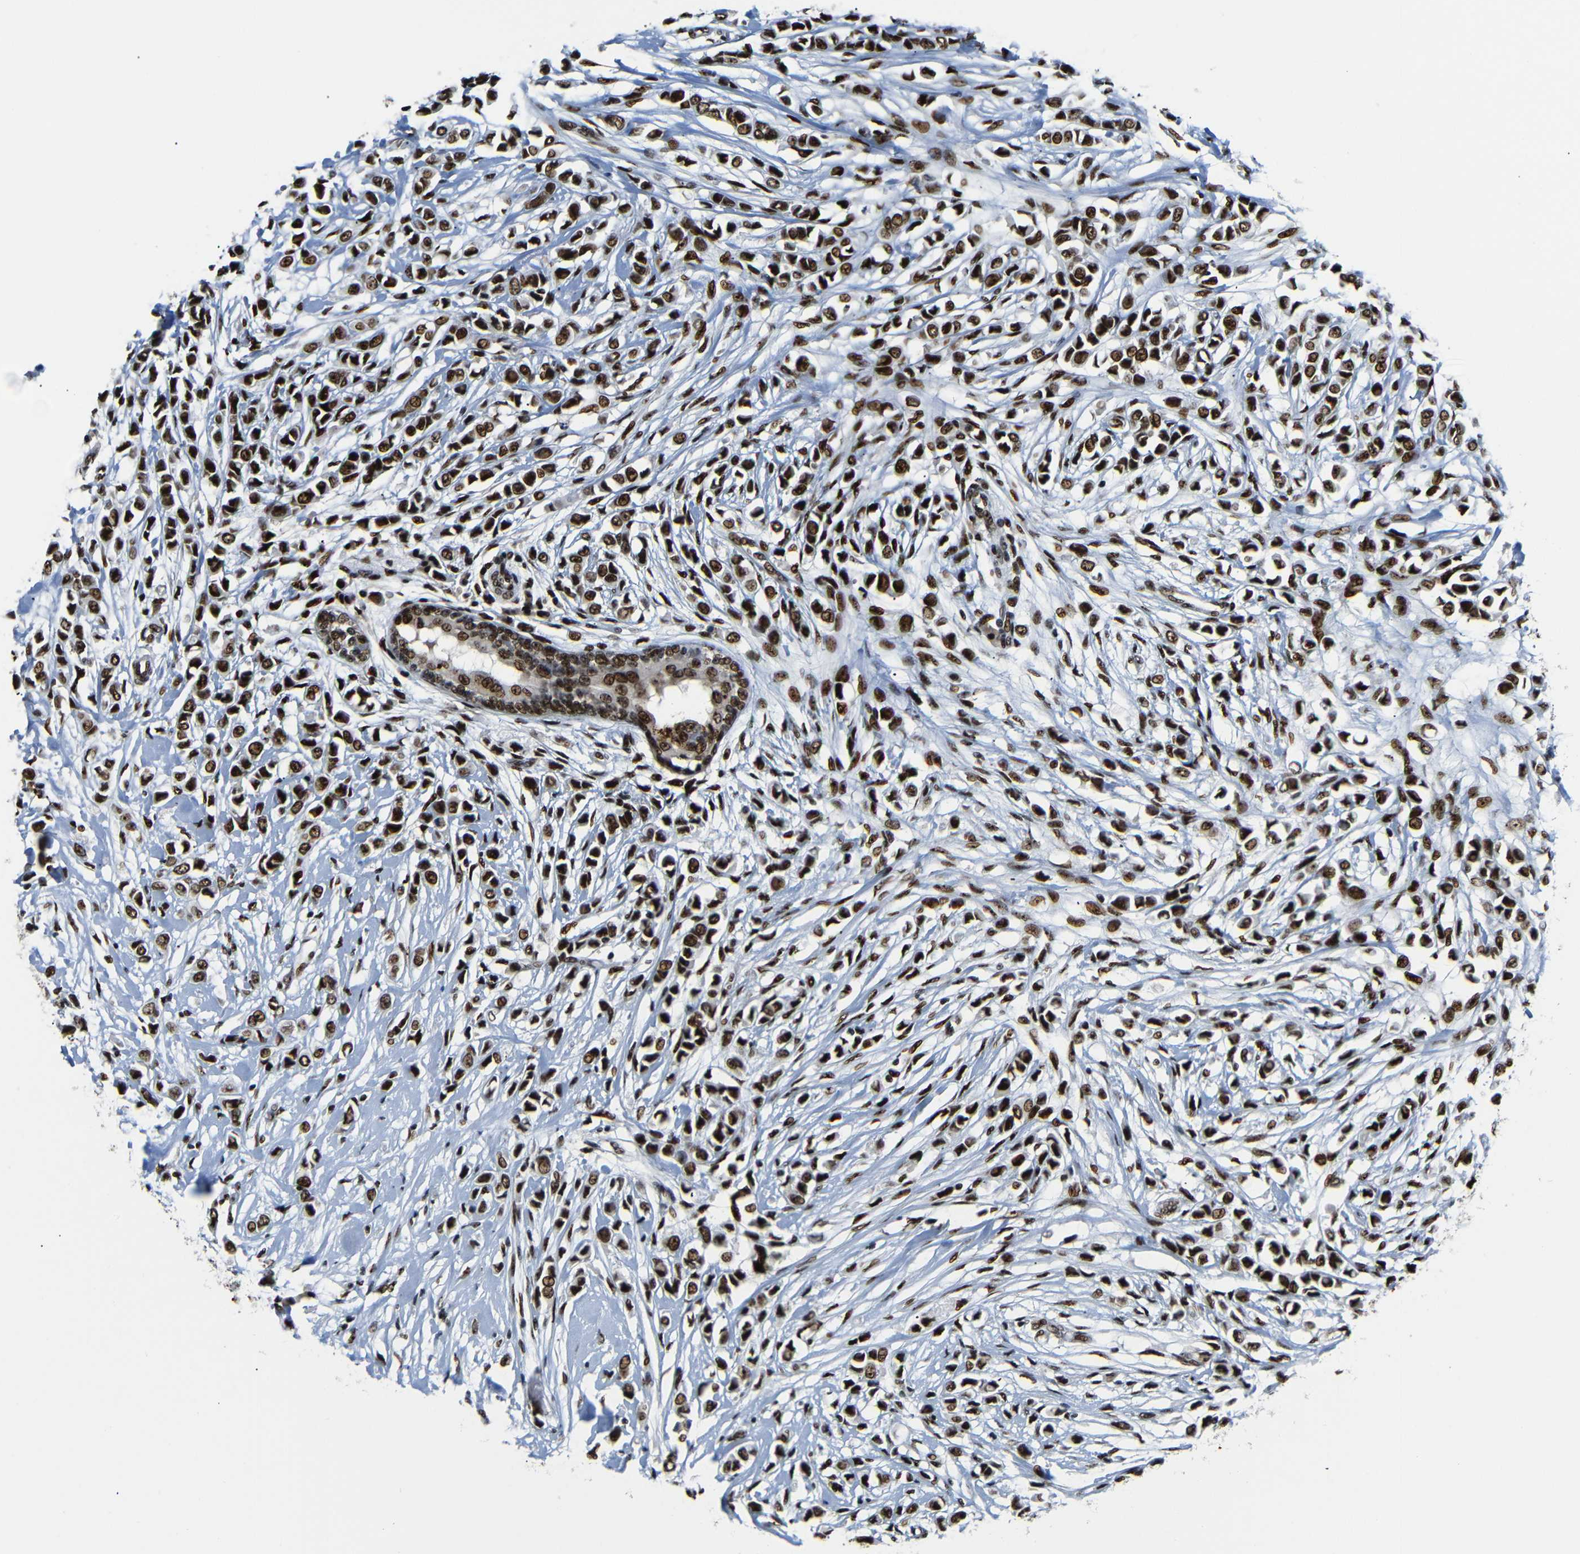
{"staining": {"intensity": "strong", "quantity": ">75%", "location": "nuclear"}, "tissue": "breast cancer", "cell_type": "Tumor cells", "image_type": "cancer", "snomed": [{"axis": "morphology", "description": "Lobular carcinoma"}, {"axis": "topography", "description": "Breast"}], "caption": "Immunohistochemistry (IHC) image of neoplastic tissue: human breast cancer (lobular carcinoma) stained using immunohistochemistry (IHC) shows high levels of strong protein expression localized specifically in the nuclear of tumor cells, appearing as a nuclear brown color.", "gene": "SETDB2", "patient": {"sex": "female", "age": 51}}